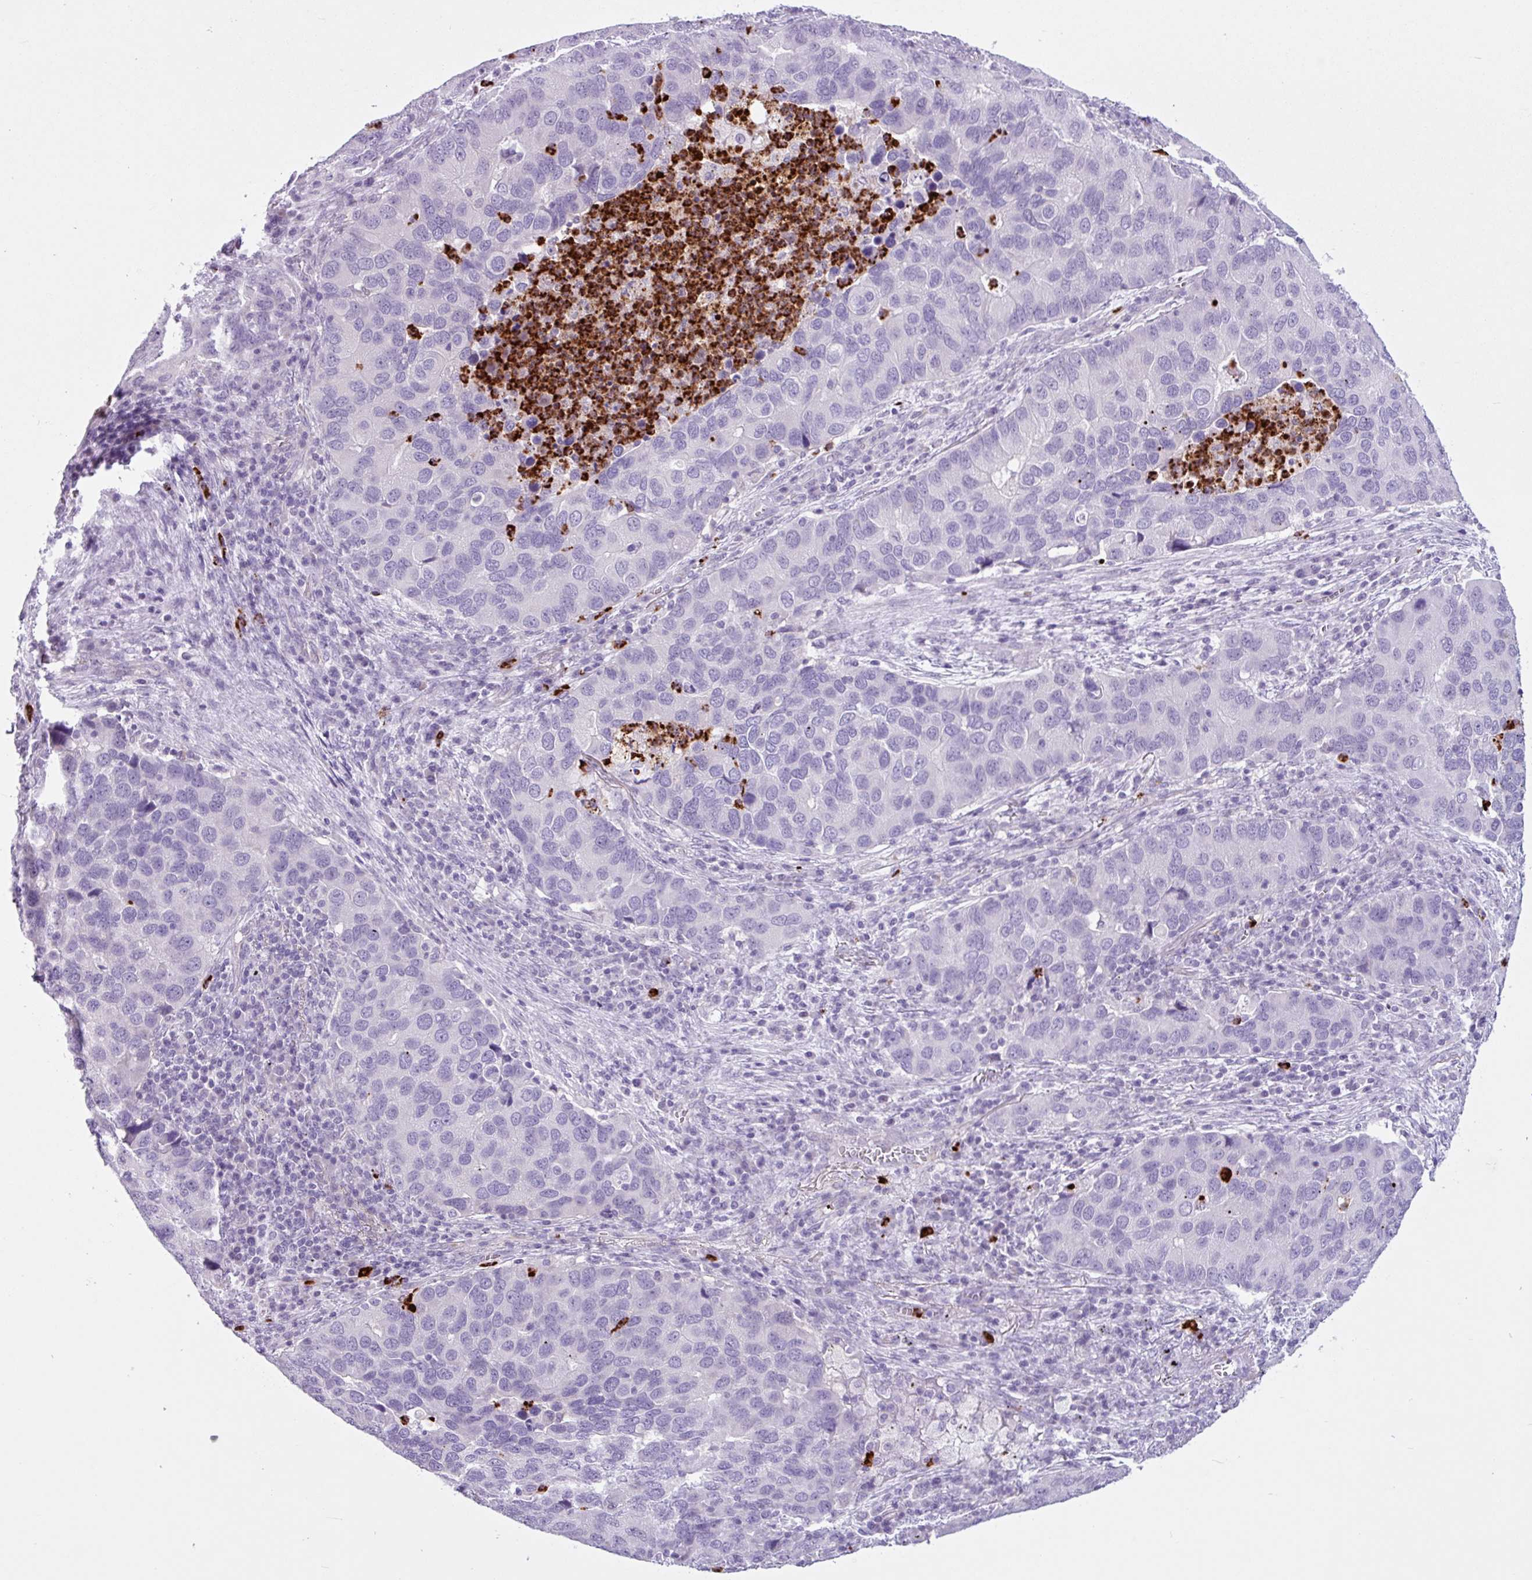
{"staining": {"intensity": "negative", "quantity": "none", "location": "none"}, "tissue": "lung cancer", "cell_type": "Tumor cells", "image_type": "cancer", "snomed": [{"axis": "morphology", "description": "Aneuploidy"}, {"axis": "morphology", "description": "Adenocarcinoma, NOS"}, {"axis": "topography", "description": "Lymph node"}, {"axis": "topography", "description": "Lung"}], "caption": "An immunohistochemistry (IHC) photomicrograph of lung adenocarcinoma is shown. There is no staining in tumor cells of lung adenocarcinoma.", "gene": "TMEM178A", "patient": {"sex": "female", "age": 74}}